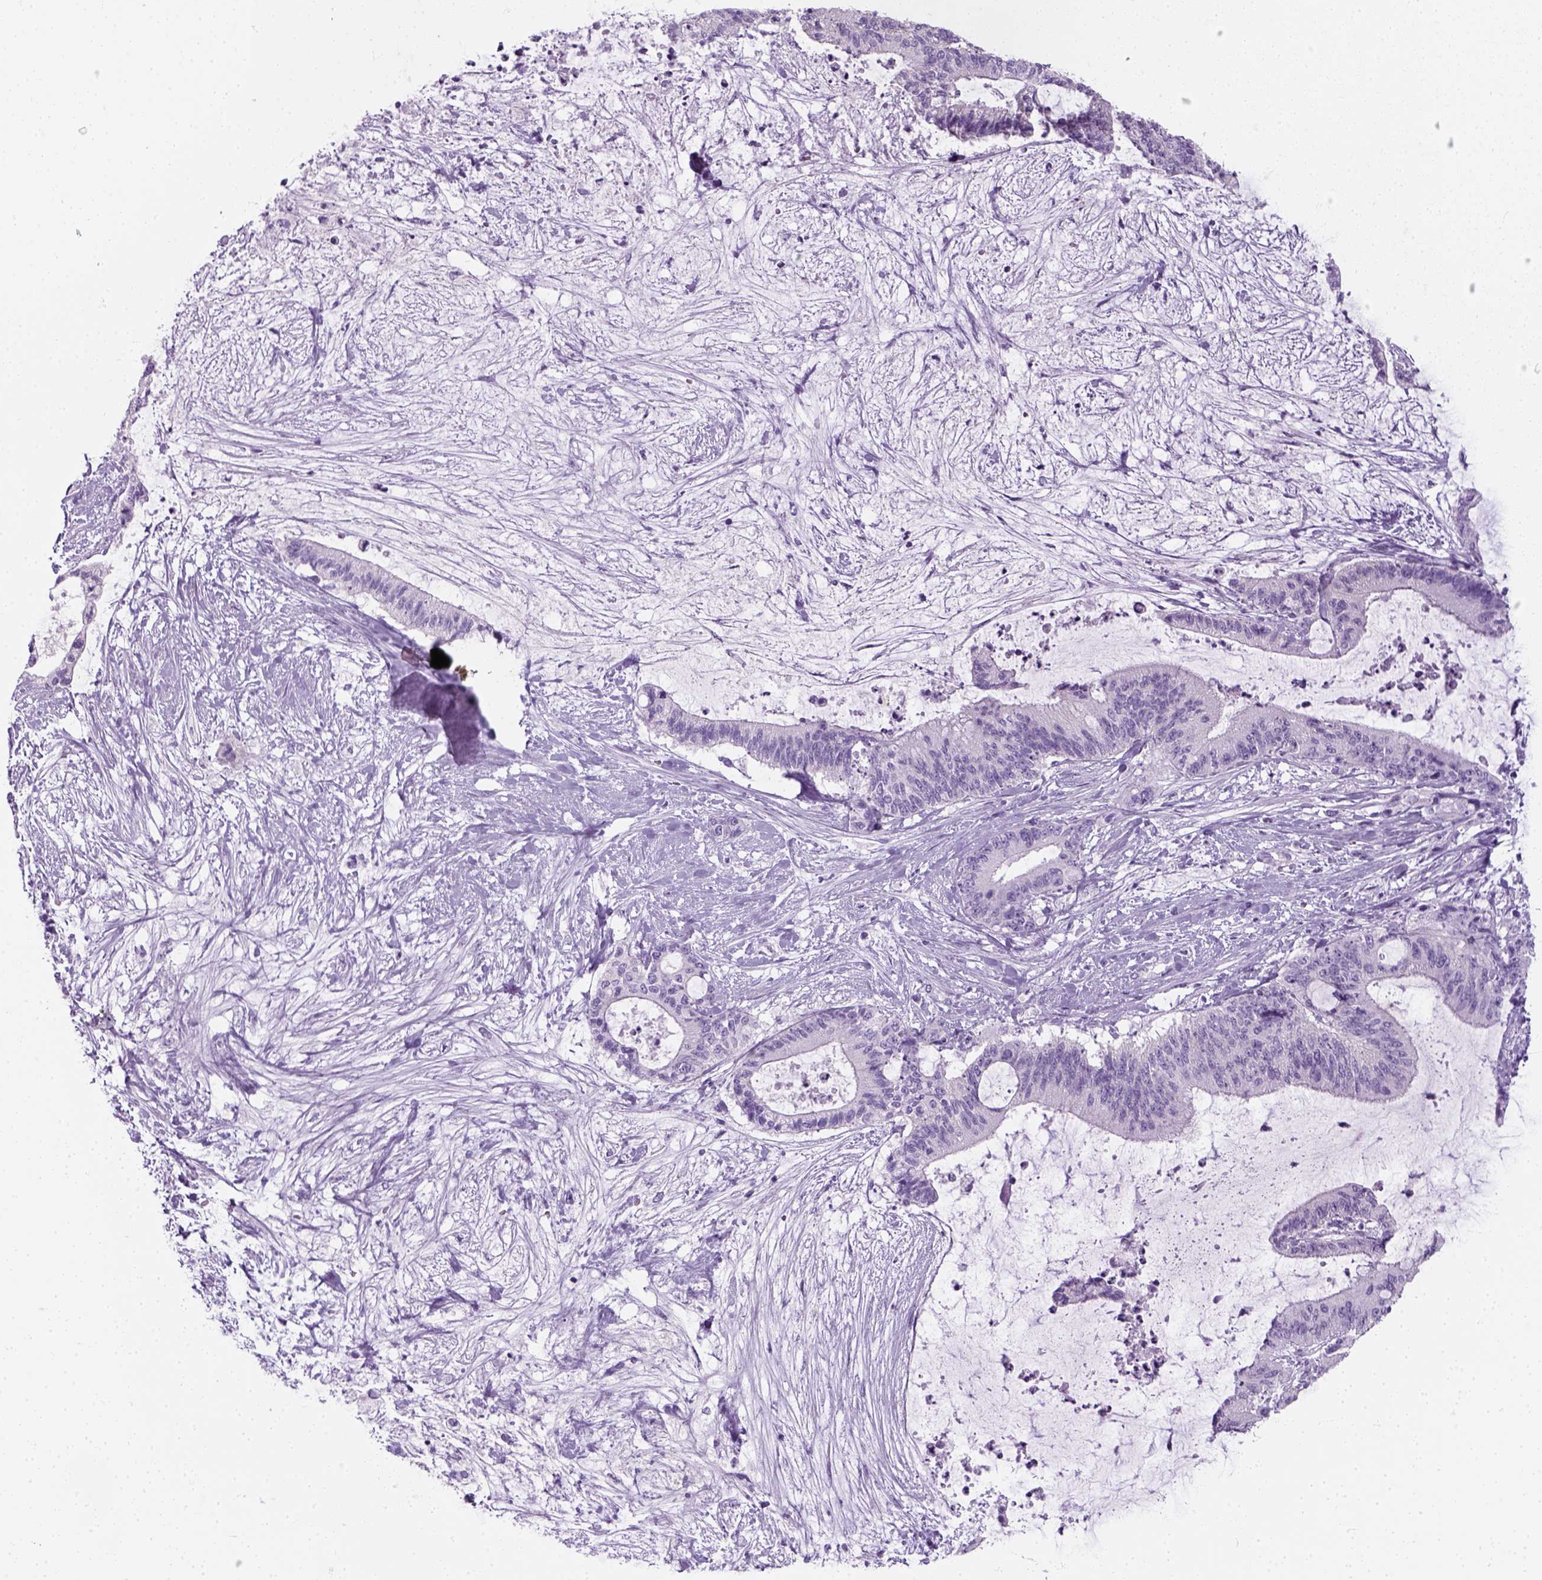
{"staining": {"intensity": "negative", "quantity": "none", "location": "none"}, "tissue": "liver cancer", "cell_type": "Tumor cells", "image_type": "cancer", "snomed": [{"axis": "morphology", "description": "Cholangiocarcinoma"}, {"axis": "topography", "description": "Liver"}], "caption": "Image shows no protein expression in tumor cells of cholangiocarcinoma (liver) tissue.", "gene": "SLC12A5", "patient": {"sex": "female", "age": 73}}